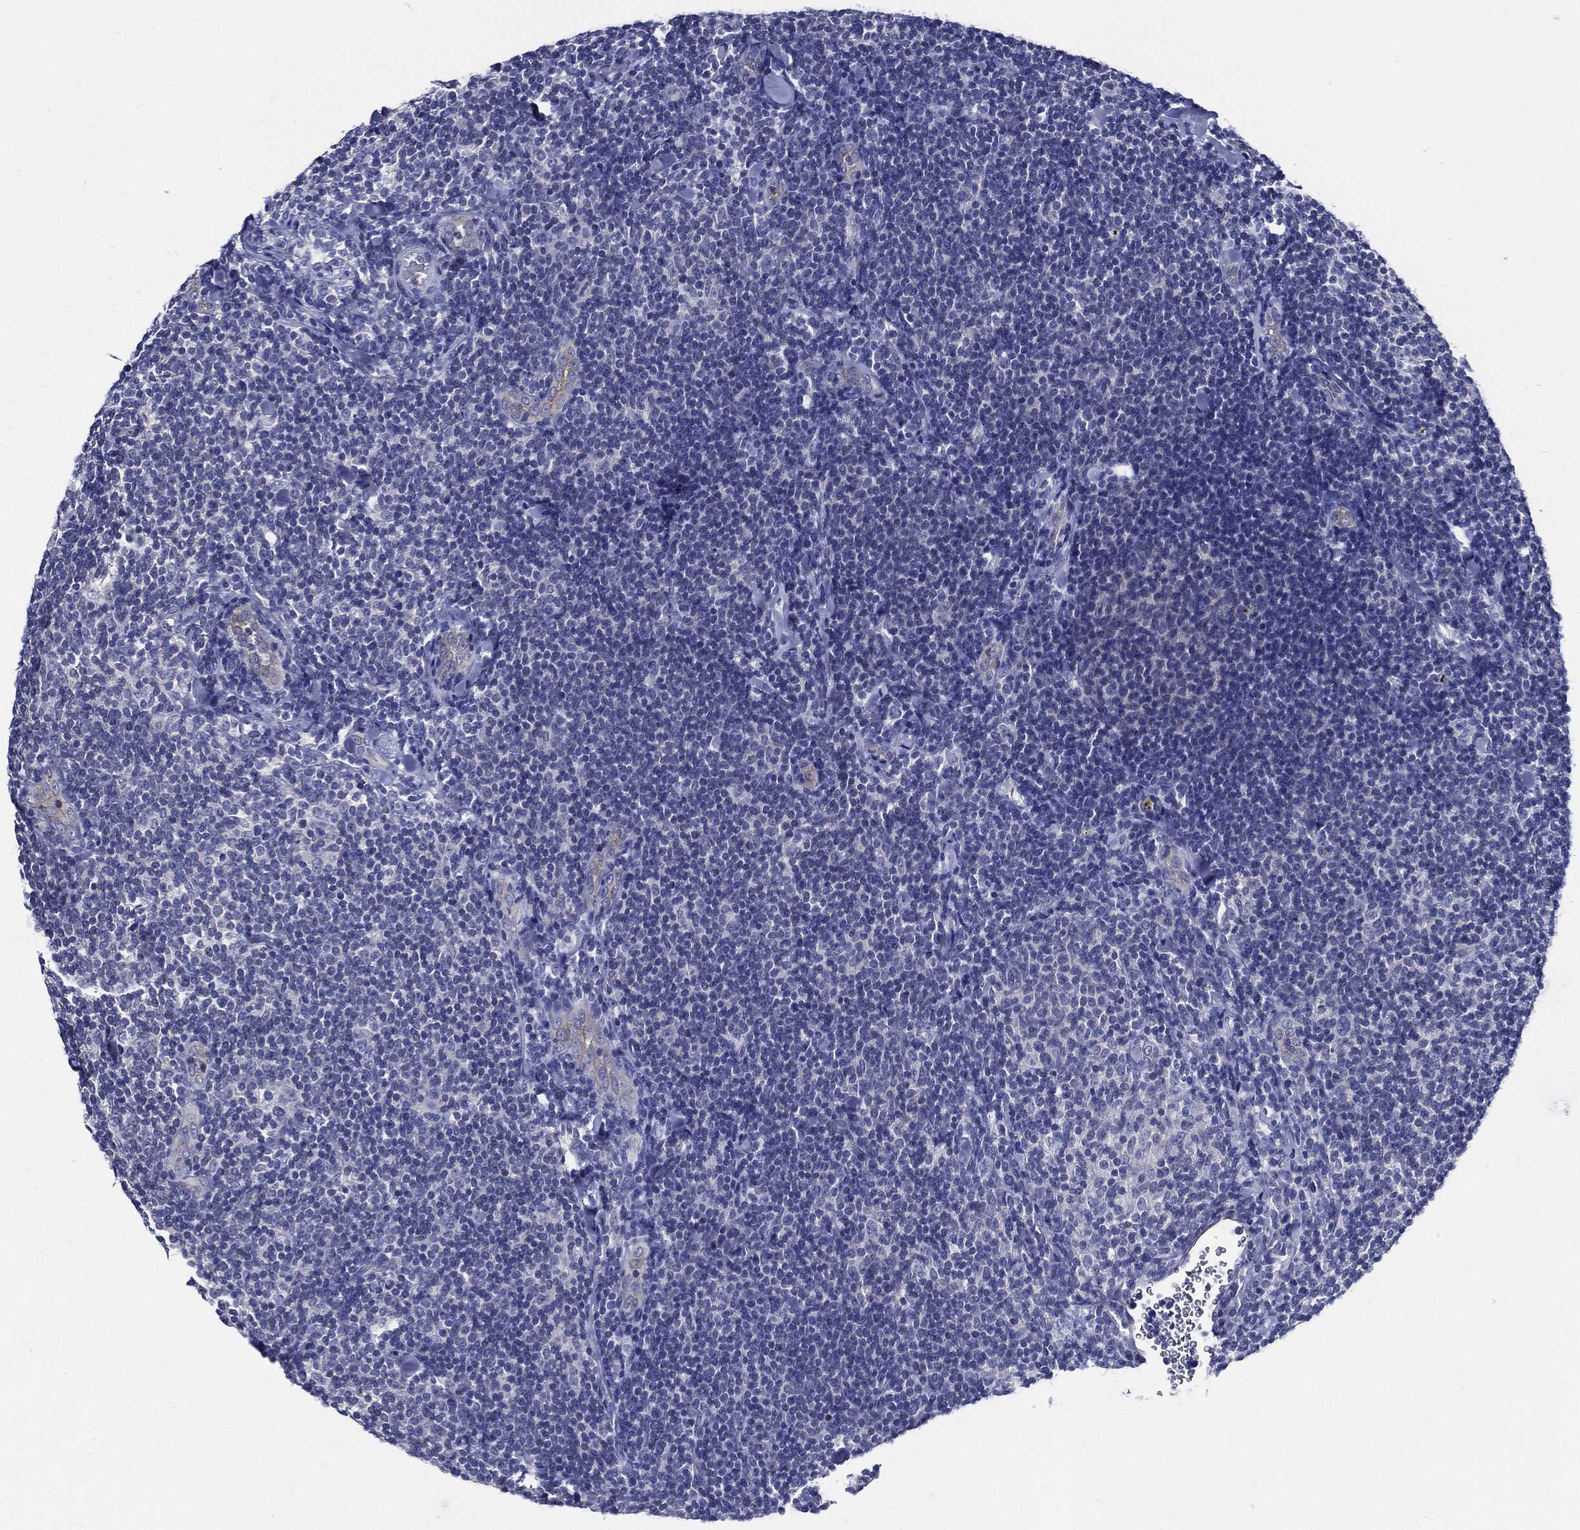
{"staining": {"intensity": "negative", "quantity": "none", "location": "none"}, "tissue": "lymphoma", "cell_type": "Tumor cells", "image_type": "cancer", "snomed": [{"axis": "morphology", "description": "Malignant lymphoma, non-Hodgkin's type, Low grade"}, {"axis": "topography", "description": "Lymph node"}], "caption": "Tumor cells are negative for protein expression in human lymphoma.", "gene": "NEDD9", "patient": {"sex": "female", "age": 56}}